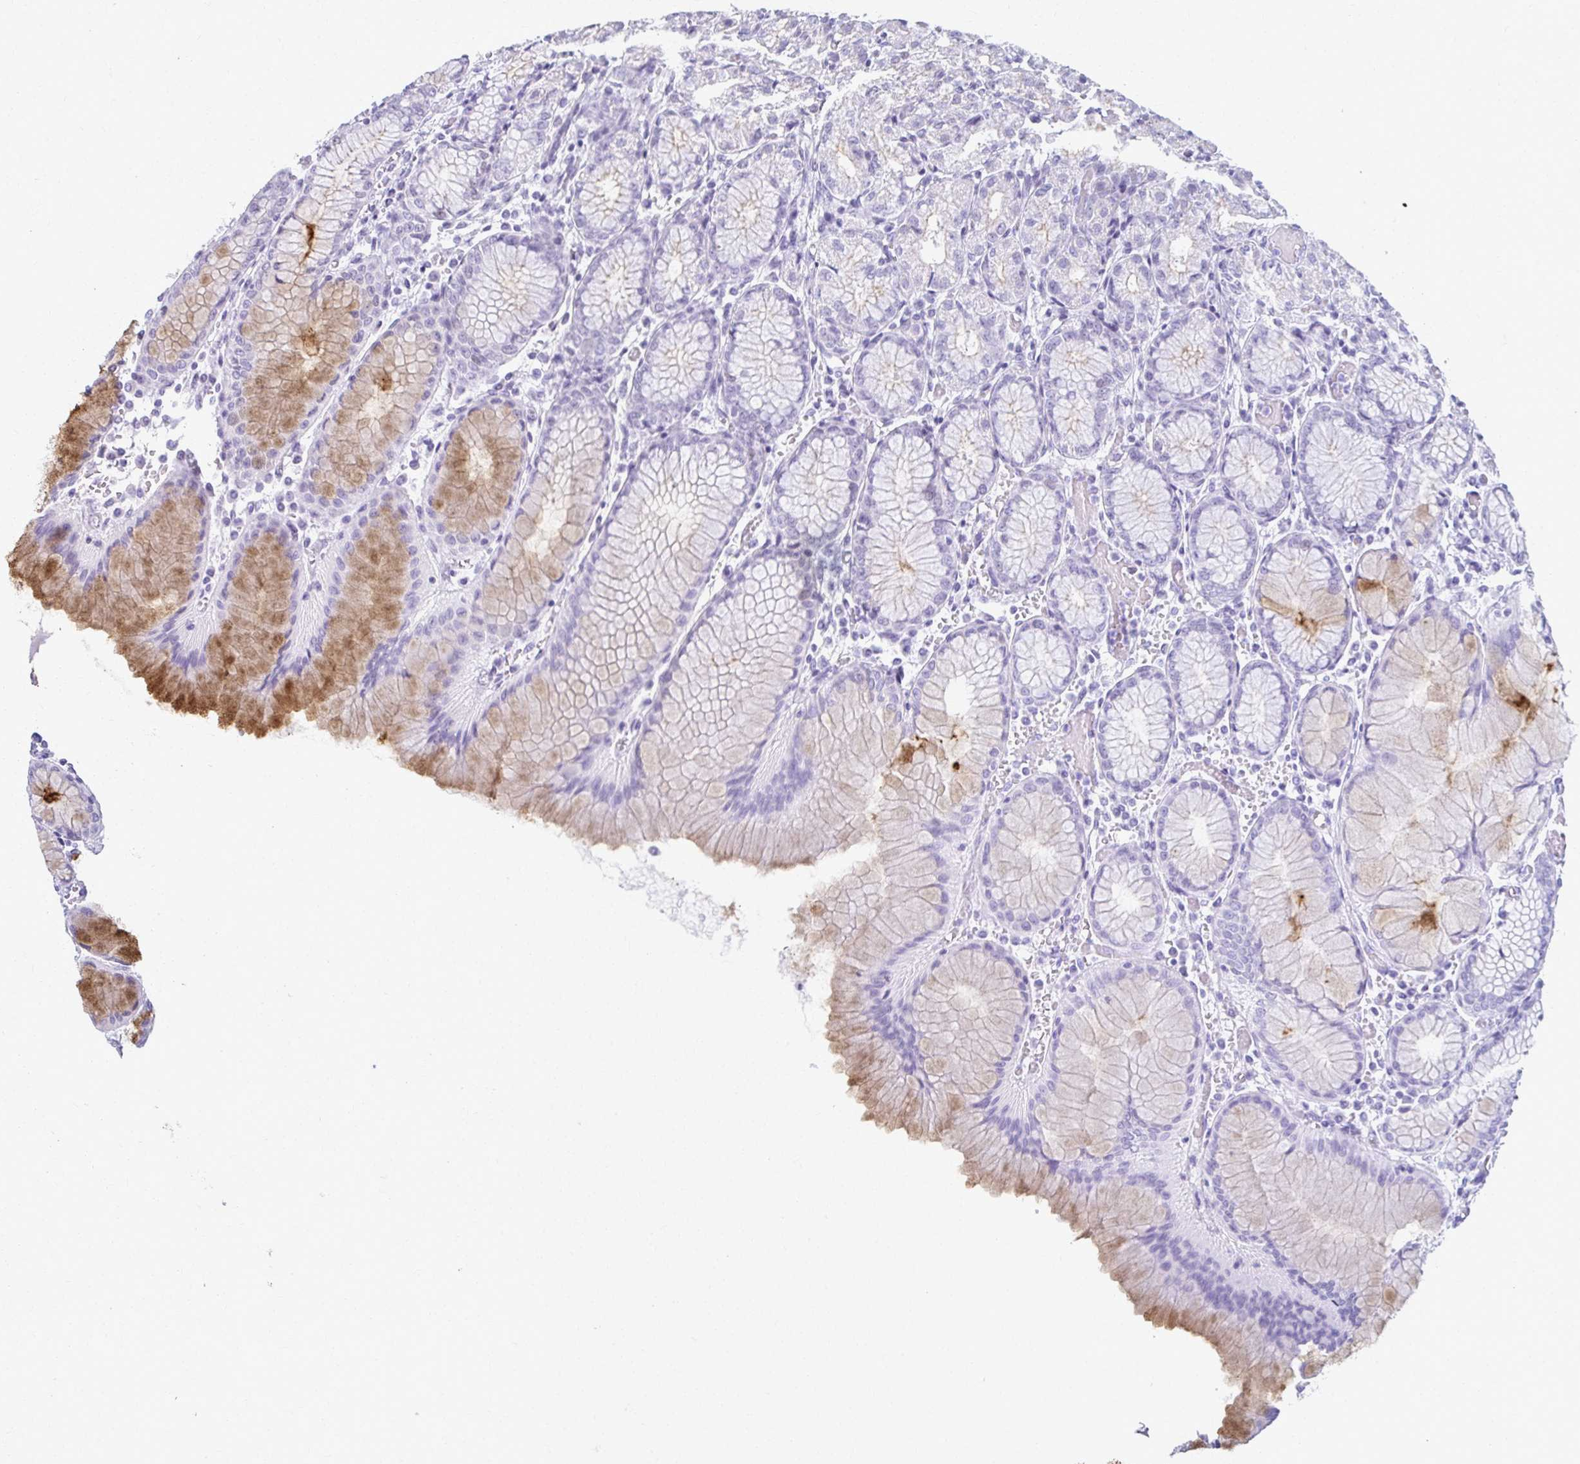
{"staining": {"intensity": "moderate", "quantity": "<25%", "location": "cytoplasmic/membranous"}, "tissue": "stomach", "cell_type": "Glandular cells", "image_type": "normal", "snomed": [{"axis": "morphology", "description": "Normal tissue, NOS"}, {"axis": "topography", "description": "Stomach"}], "caption": "IHC micrograph of benign human stomach stained for a protein (brown), which reveals low levels of moderate cytoplasmic/membranous staining in approximately <25% of glandular cells.", "gene": "MORC4", "patient": {"sex": "female", "age": 57}}